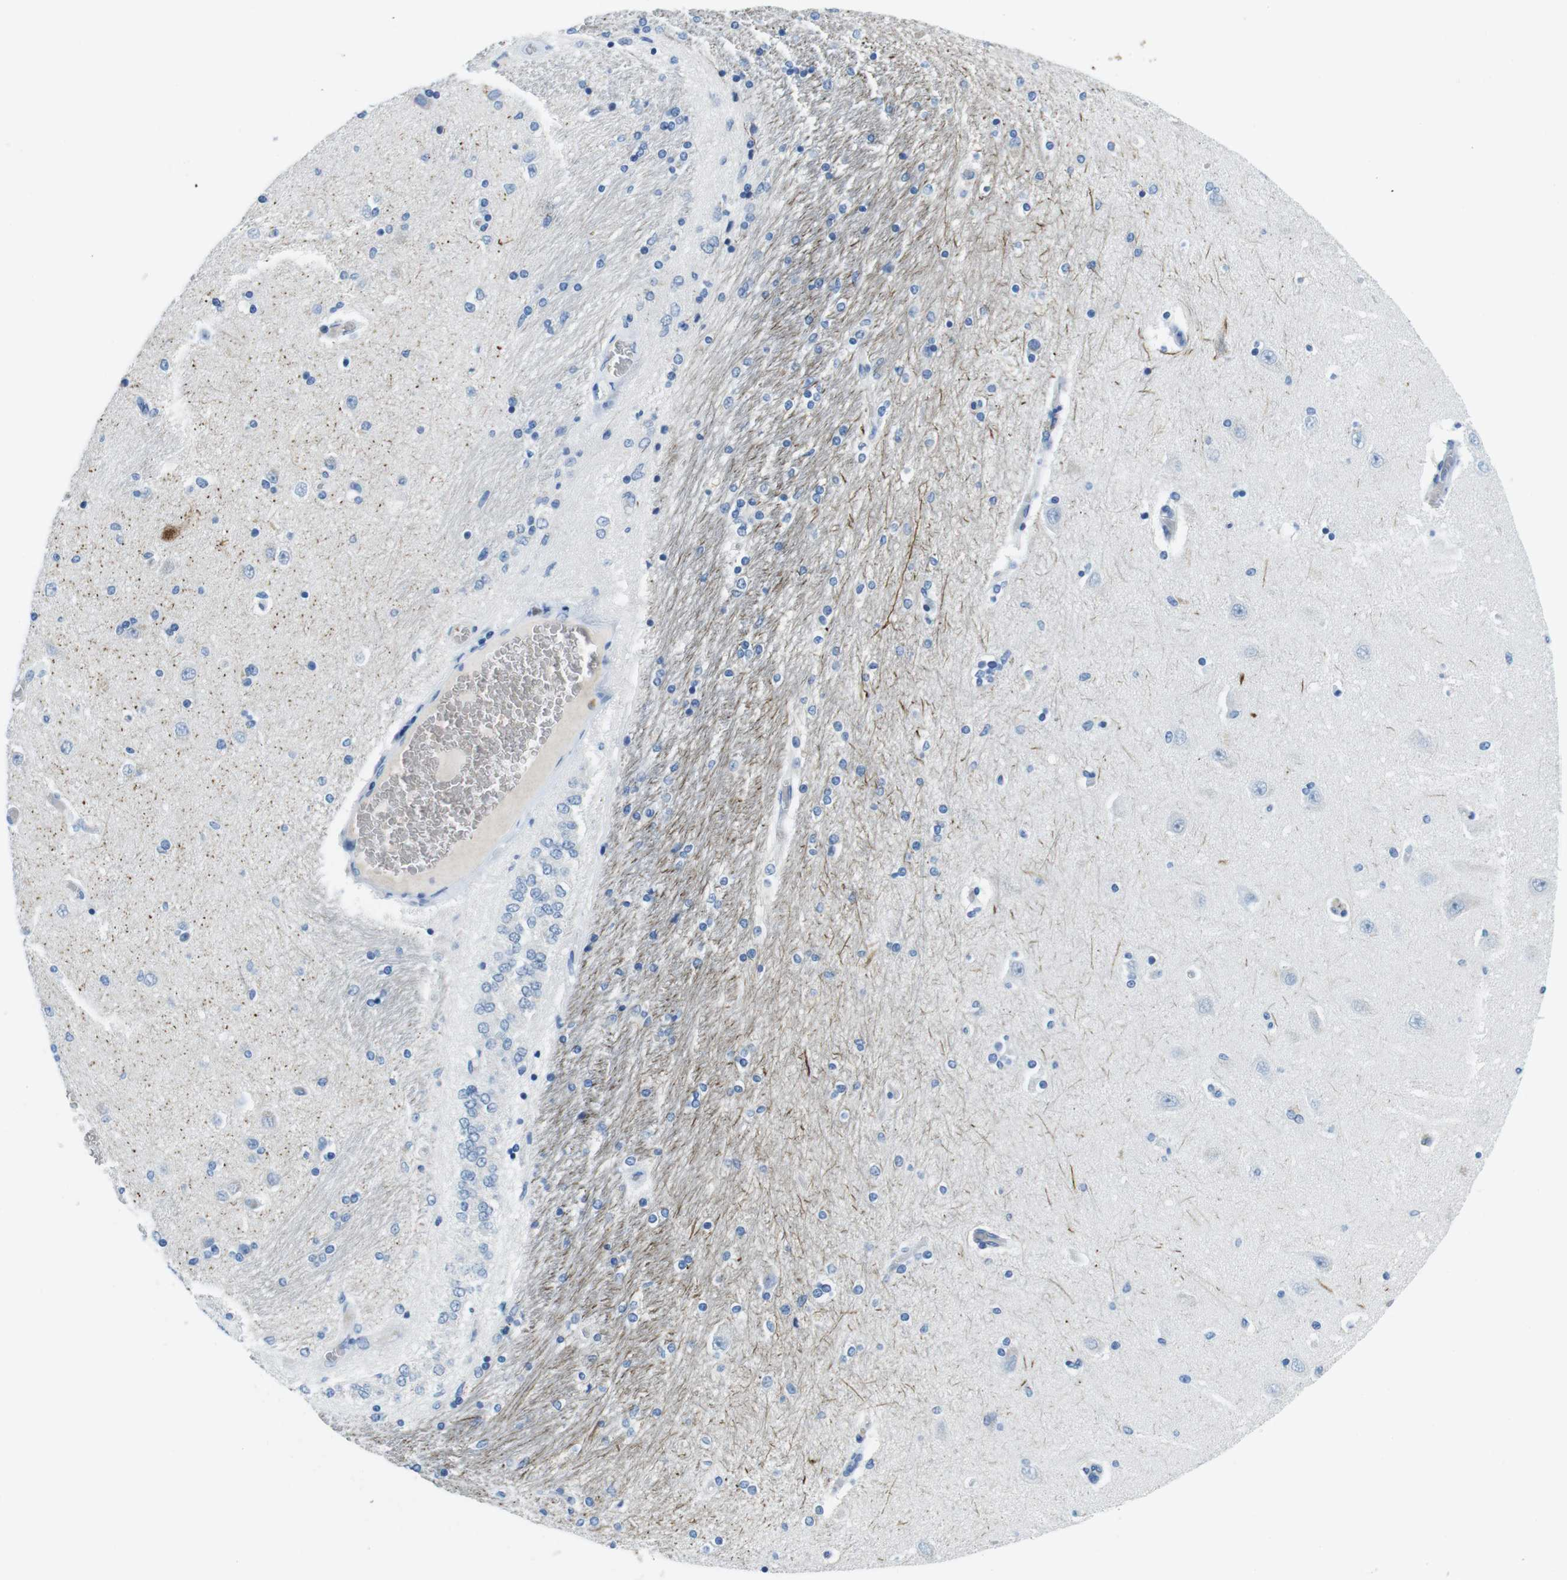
{"staining": {"intensity": "weak", "quantity": "<25%", "location": "nuclear"}, "tissue": "hippocampus", "cell_type": "Glial cells", "image_type": "normal", "snomed": [{"axis": "morphology", "description": "Normal tissue, NOS"}, {"axis": "topography", "description": "Hippocampus"}], "caption": "Micrograph shows no protein expression in glial cells of benign hippocampus.", "gene": "TFAP2C", "patient": {"sex": "female", "age": 54}}